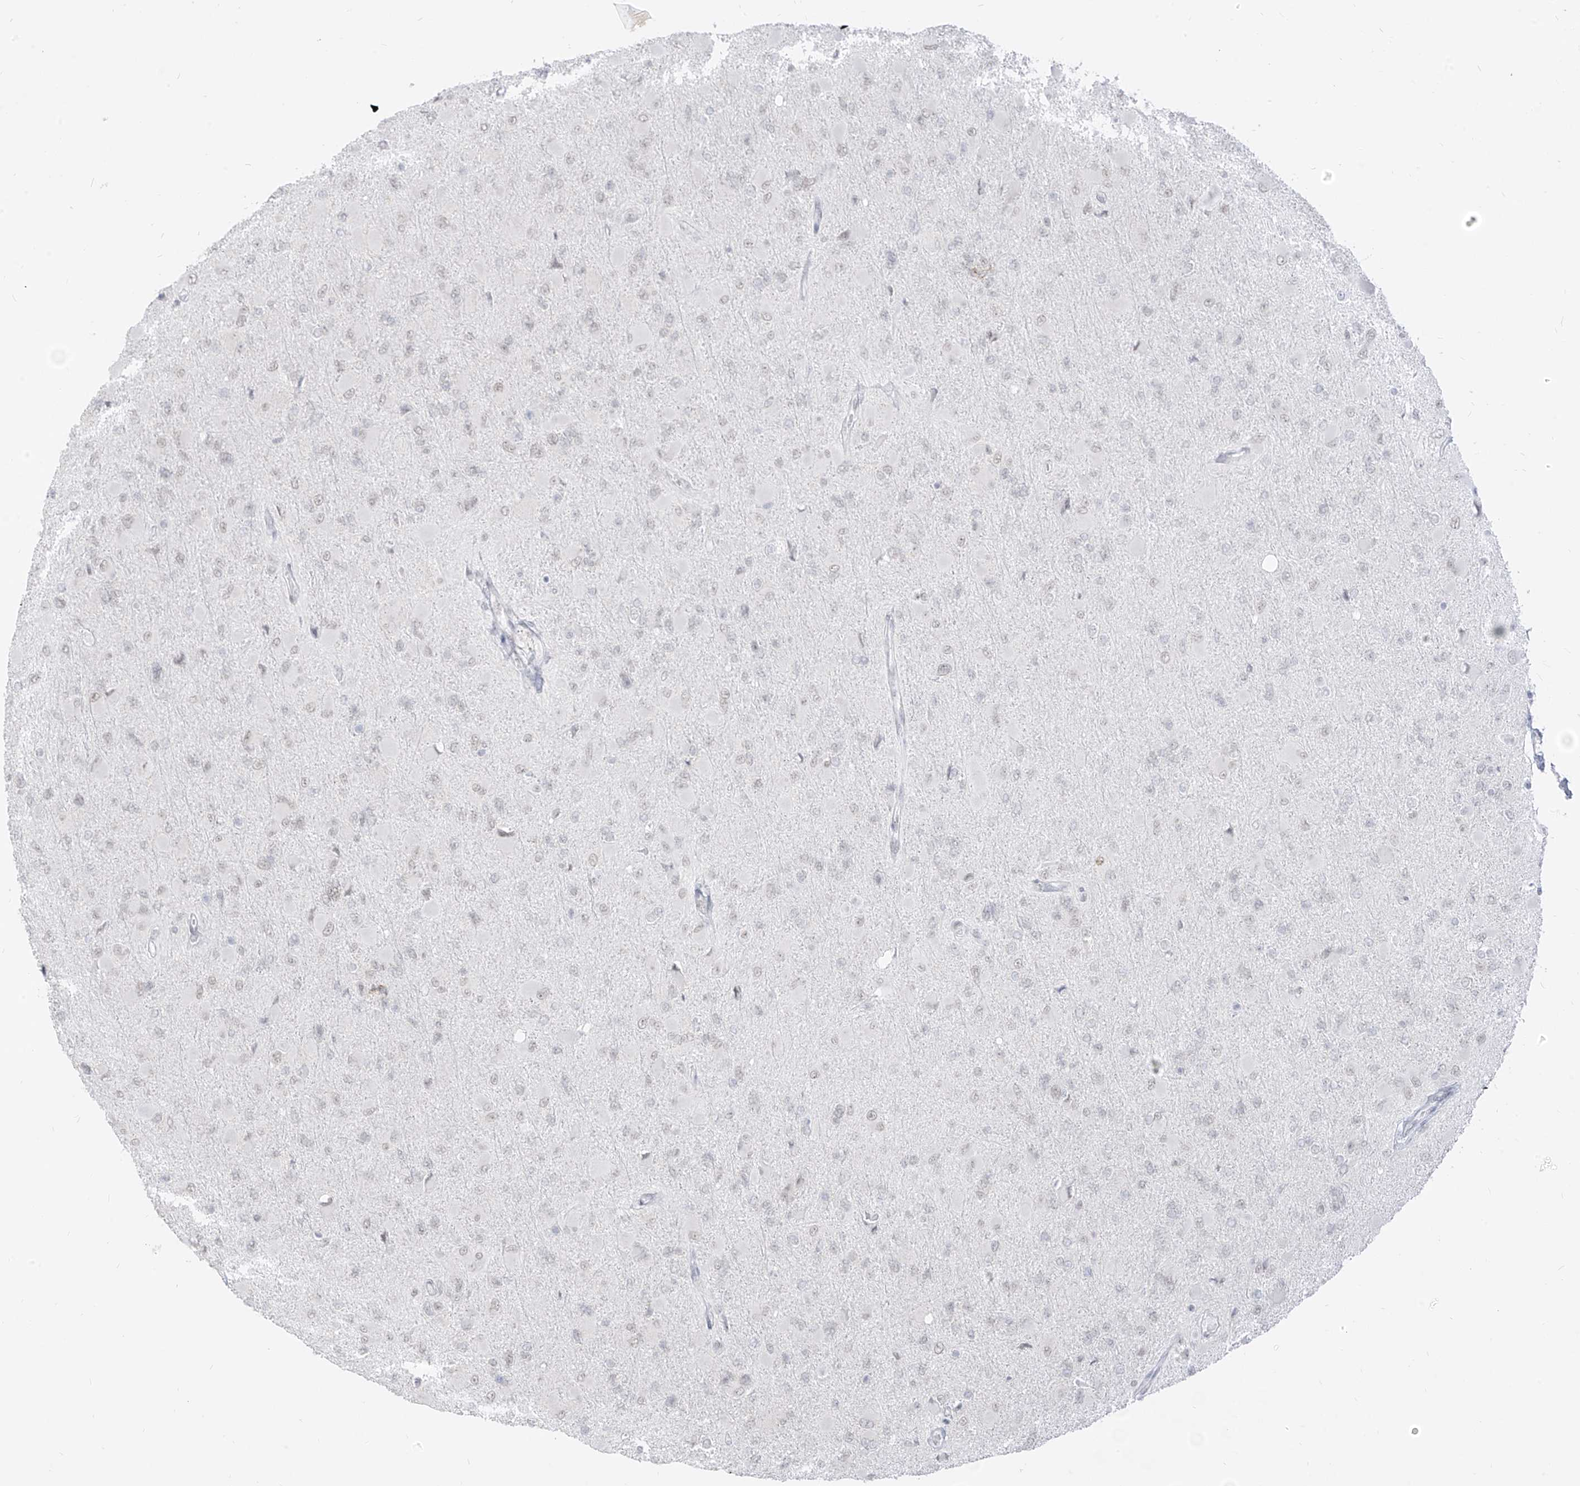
{"staining": {"intensity": "negative", "quantity": "none", "location": "none"}, "tissue": "glioma", "cell_type": "Tumor cells", "image_type": "cancer", "snomed": [{"axis": "morphology", "description": "Glioma, malignant, High grade"}, {"axis": "topography", "description": "Cerebral cortex"}], "caption": "Protein analysis of glioma reveals no significant positivity in tumor cells. (IHC, brightfield microscopy, high magnification).", "gene": "SUPT5H", "patient": {"sex": "female", "age": 36}}